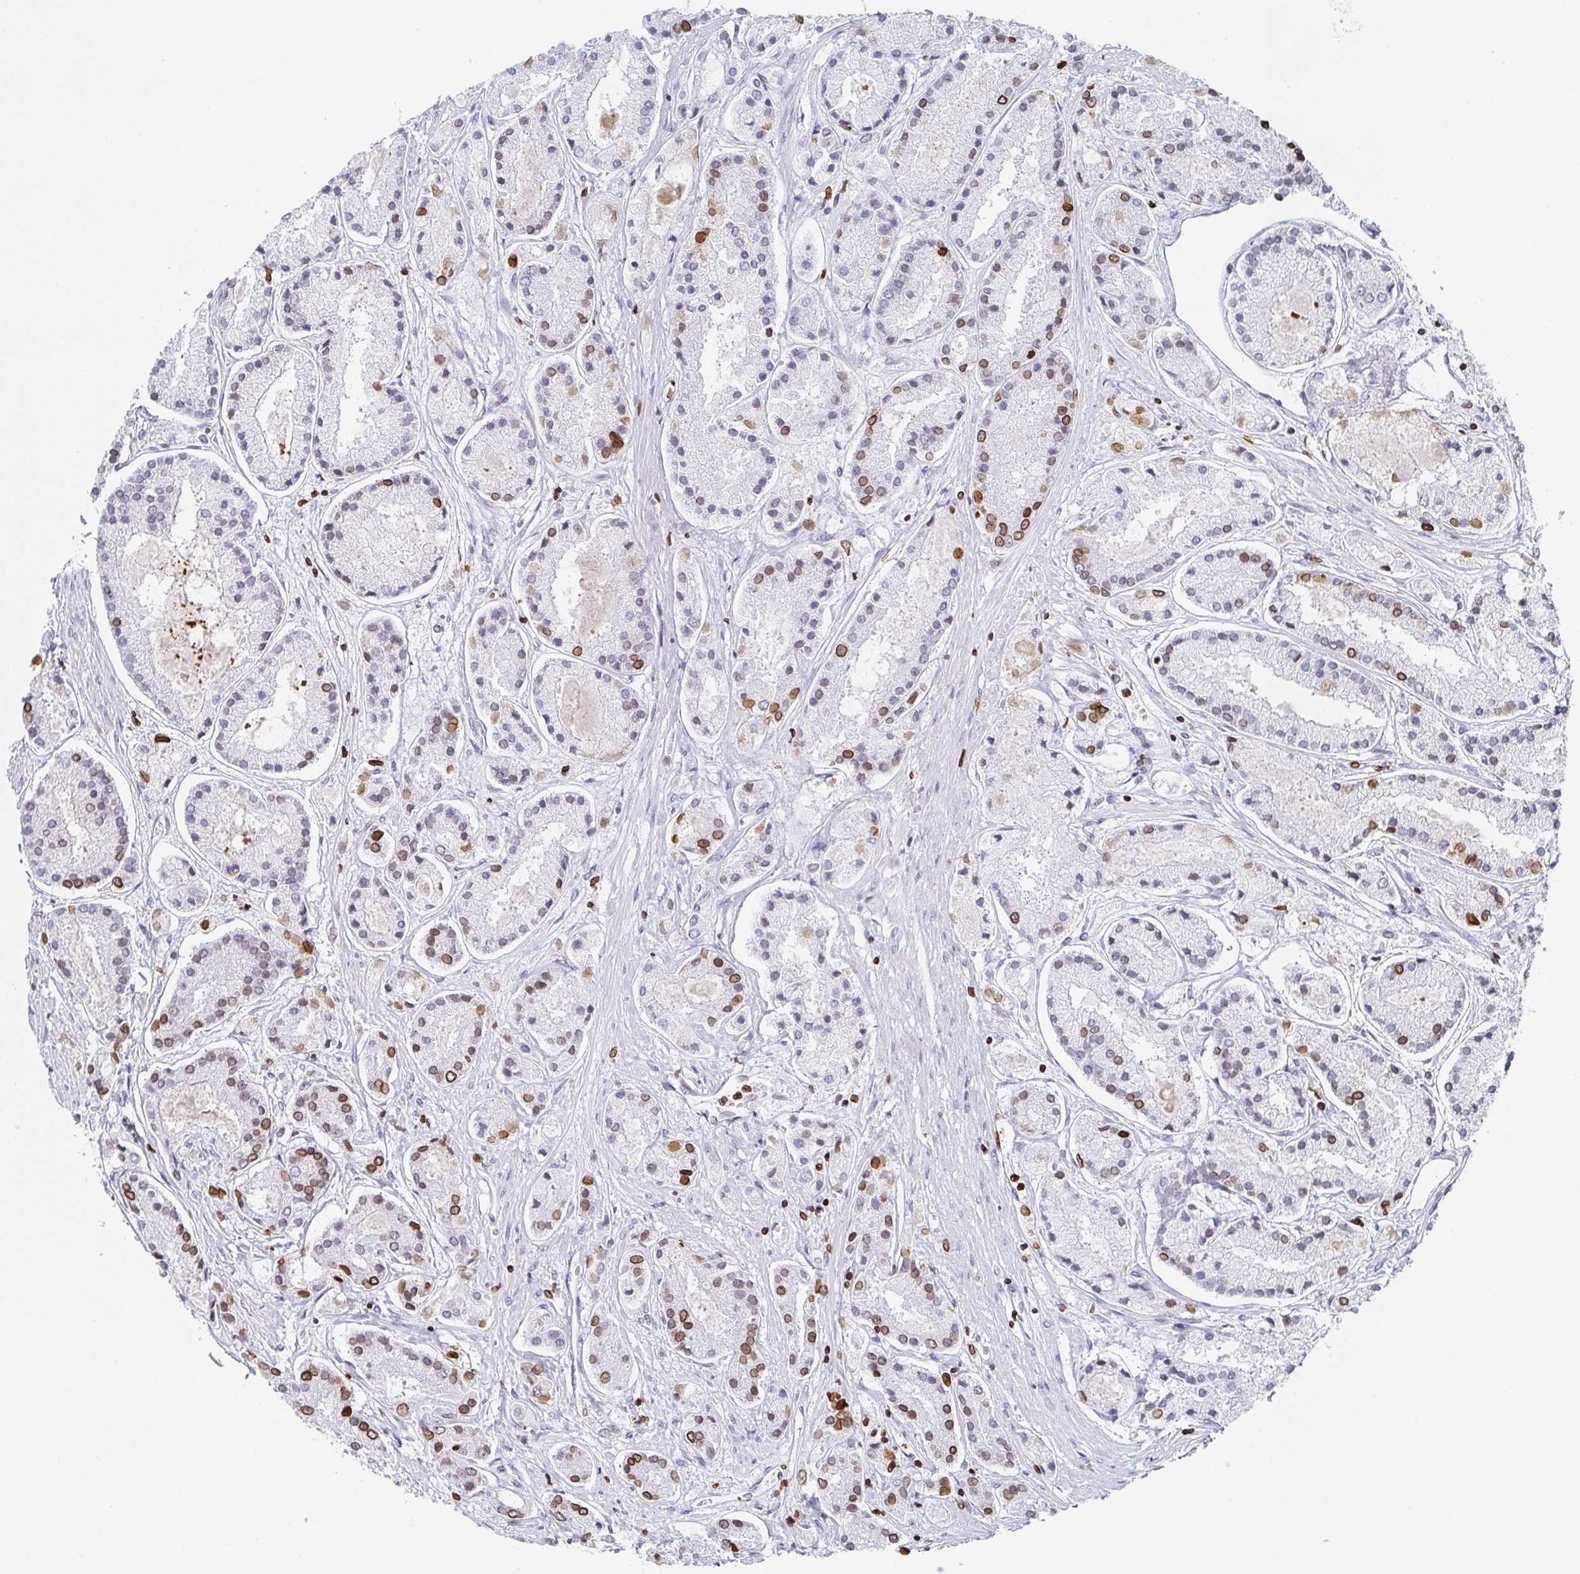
{"staining": {"intensity": "moderate", "quantity": "25%-75%", "location": "cytoplasmic/membranous,nuclear"}, "tissue": "prostate cancer", "cell_type": "Tumor cells", "image_type": "cancer", "snomed": [{"axis": "morphology", "description": "Adenocarcinoma, High grade"}, {"axis": "topography", "description": "Prostate"}], "caption": "Prostate high-grade adenocarcinoma was stained to show a protein in brown. There is medium levels of moderate cytoplasmic/membranous and nuclear staining in approximately 25%-75% of tumor cells. (Stains: DAB (3,3'-diaminobenzidine) in brown, nuclei in blue, Microscopy: brightfield microscopy at high magnification).", "gene": "BTBD7", "patient": {"sex": "male", "age": 67}}